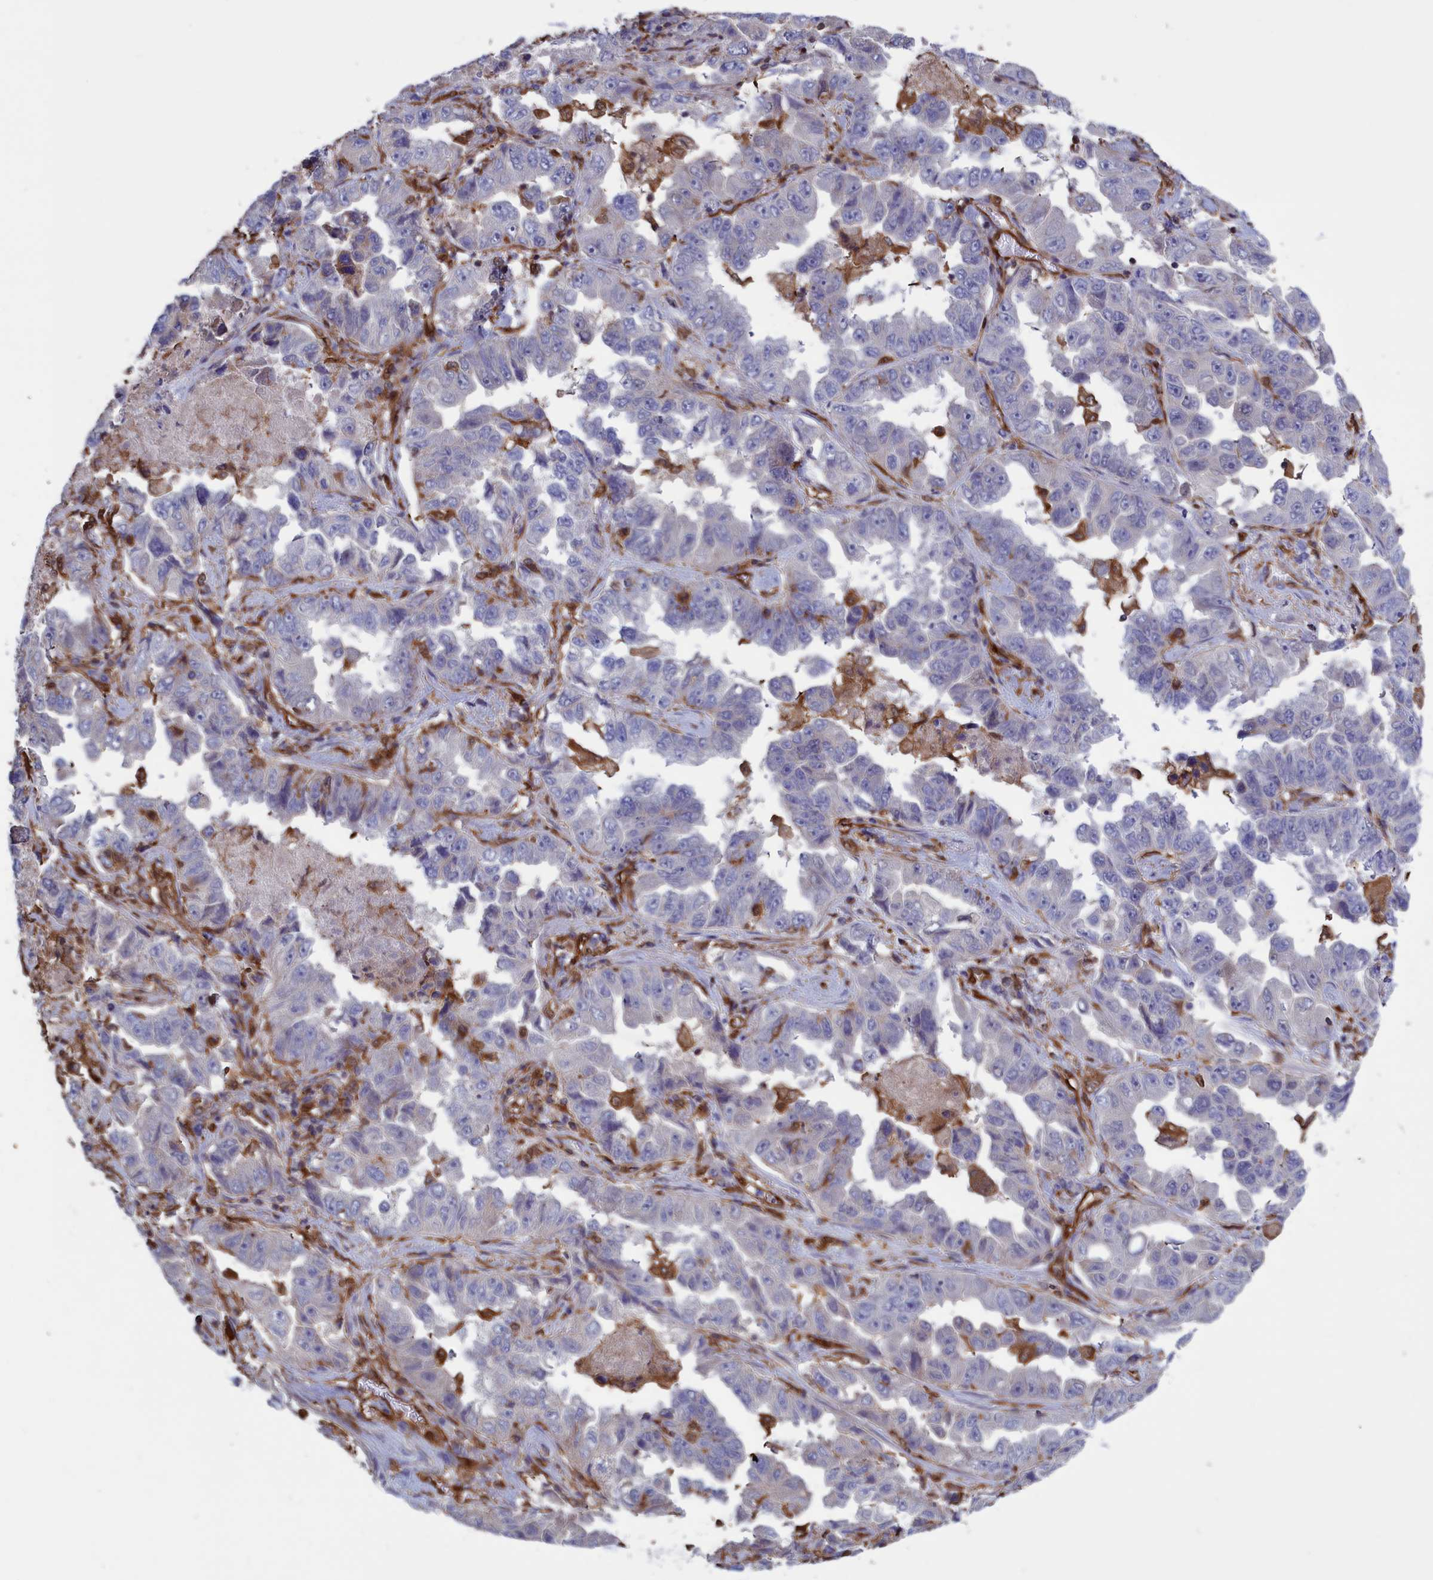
{"staining": {"intensity": "negative", "quantity": "none", "location": "none"}, "tissue": "lung cancer", "cell_type": "Tumor cells", "image_type": "cancer", "snomed": [{"axis": "morphology", "description": "Adenocarcinoma, NOS"}, {"axis": "topography", "description": "Lung"}], "caption": "The histopathology image demonstrates no staining of tumor cells in lung cancer (adenocarcinoma). The staining is performed using DAB brown chromogen with nuclei counter-stained in using hematoxylin.", "gene": "ARHGAP18", "patient": {"sex": "female", "age": 51}}